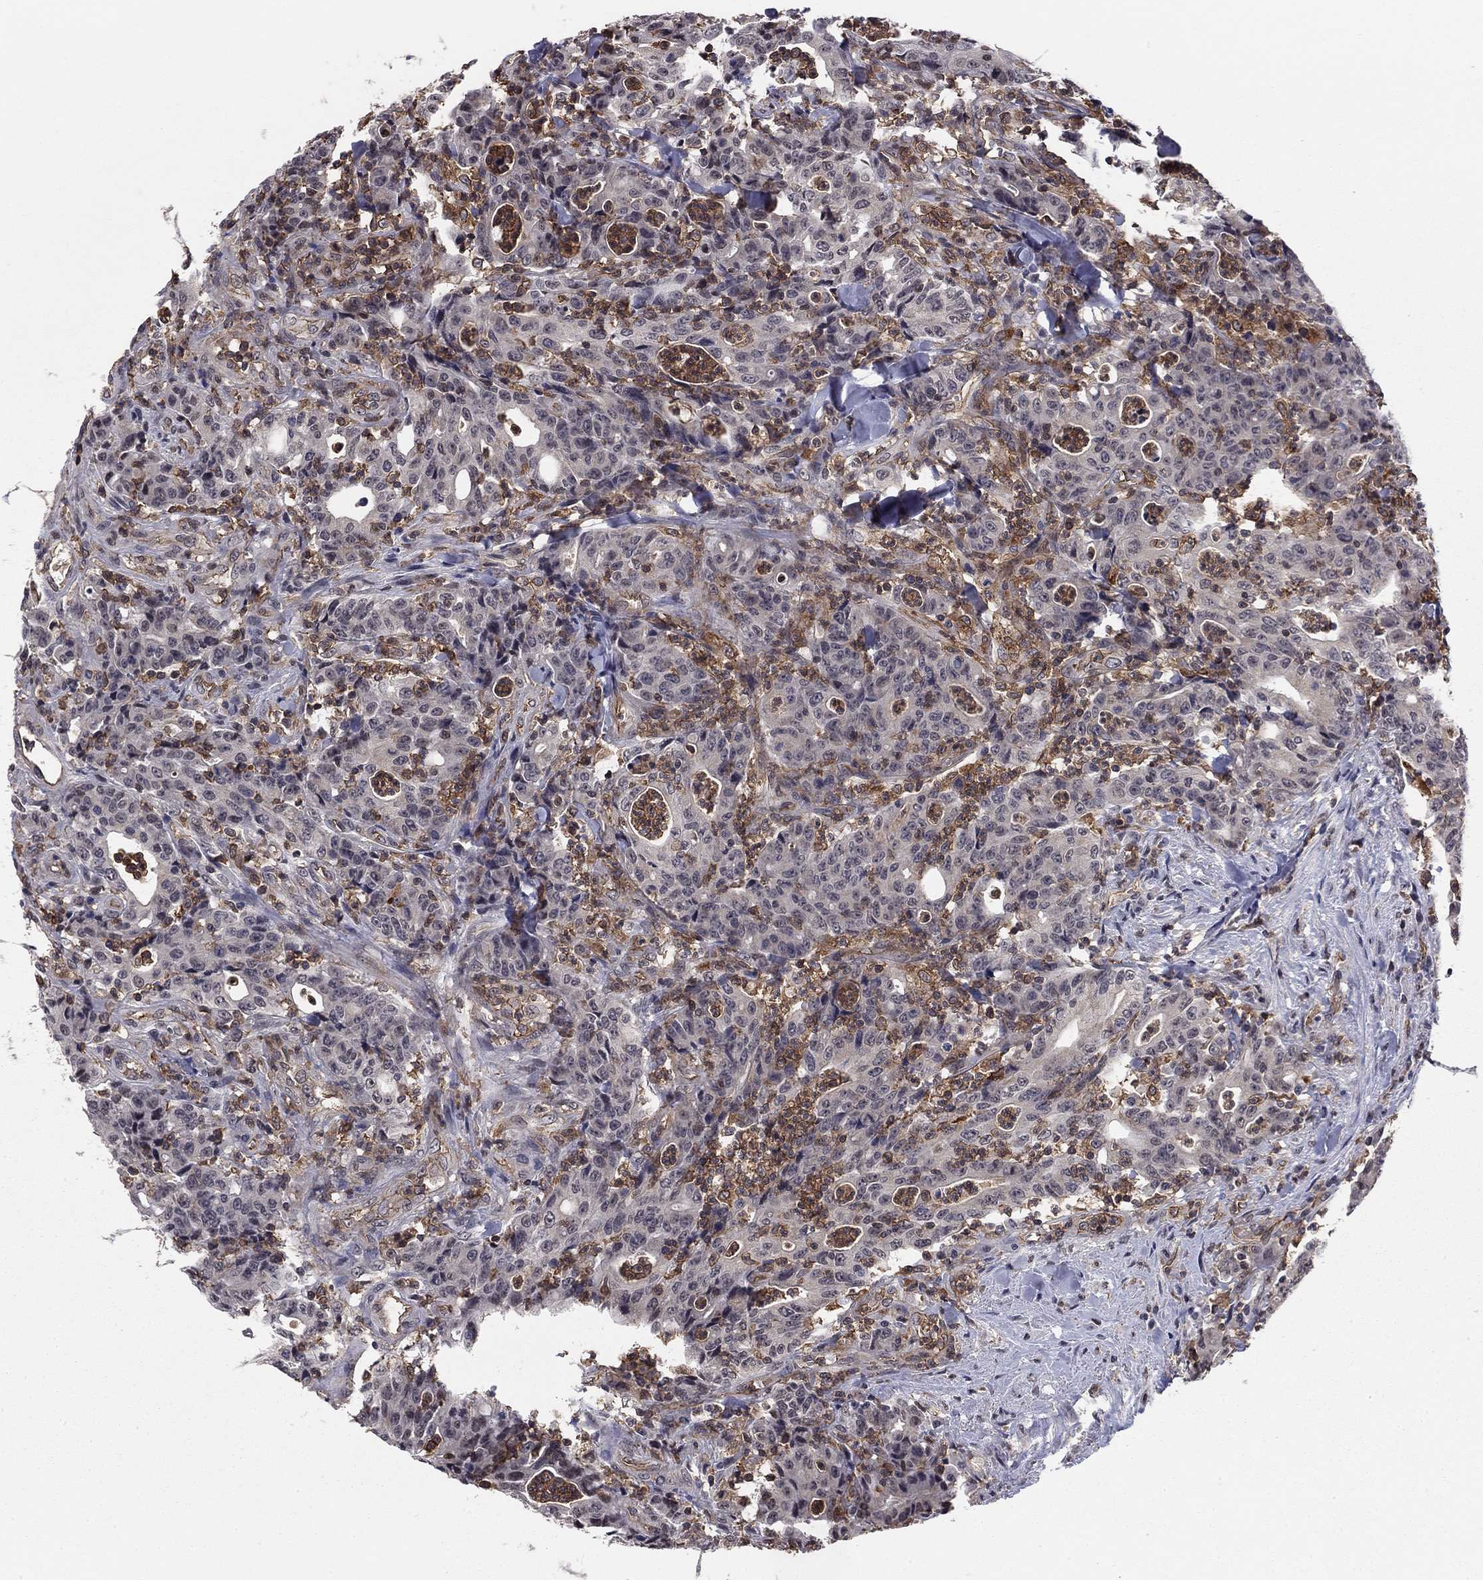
{"staining": {"intensity": "negative", "quantity": "none", "location": "none"}, "tissue": "colorectal cancer", "cell_type": "Tumor cells", "image_type": "cancer", "snomed": [{"axis": "morphology", "description": "Adenocarcinoma, NOS"}, {"axis": "topography", "description": "Colon"}], "caption": "Immunohistochemical staining of colorectal adenocarcinoma exhibits no significant expression in tumor cells. (DAB IHC, high magnification).", "gene": "PLCB2", "patient": {"sex": "male", "age": 70}}